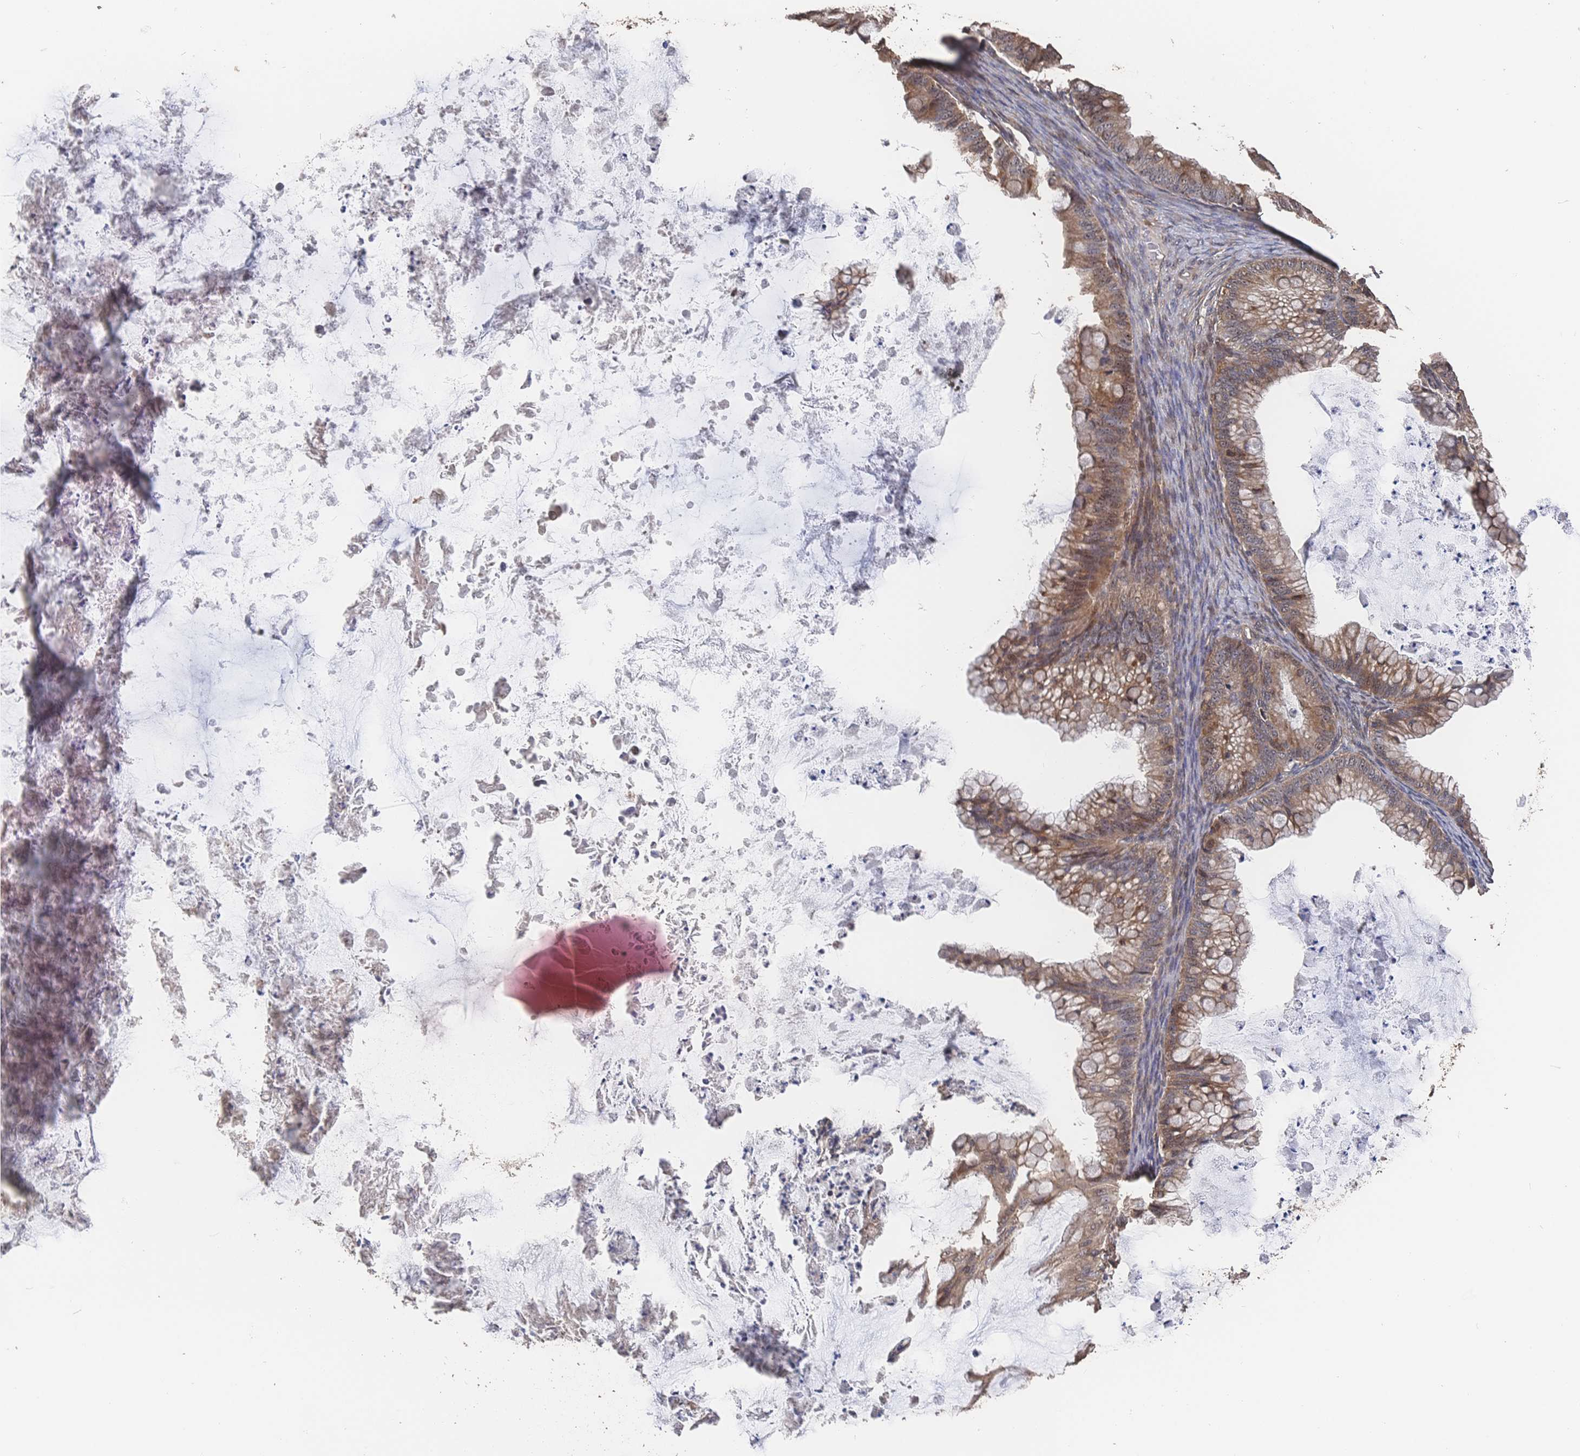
{"staining": {"intensity": "moderate", "quantity": ">75%", "location": "cytoplasmic/membranous"}, "tissue": "ovarian cancer", "cell_type": "Tumor cells", "image_type": "cancer", "snomed": [{"axis": "morphology", "description": "Cystadenocarcinoma, mucinous, NOS"}, {"axis": "topography", "description": "Ovary"}], "caption": "There is medium levels of moderate cytoplasmic/membranous expression in tumor cells of mucinous cystadenocarcinoma (ovarian), as demonstrated by immunohistochemical staining (brown color).", "gene": "DNAJA4", "patient": {"sex": "female", "age": 35}}